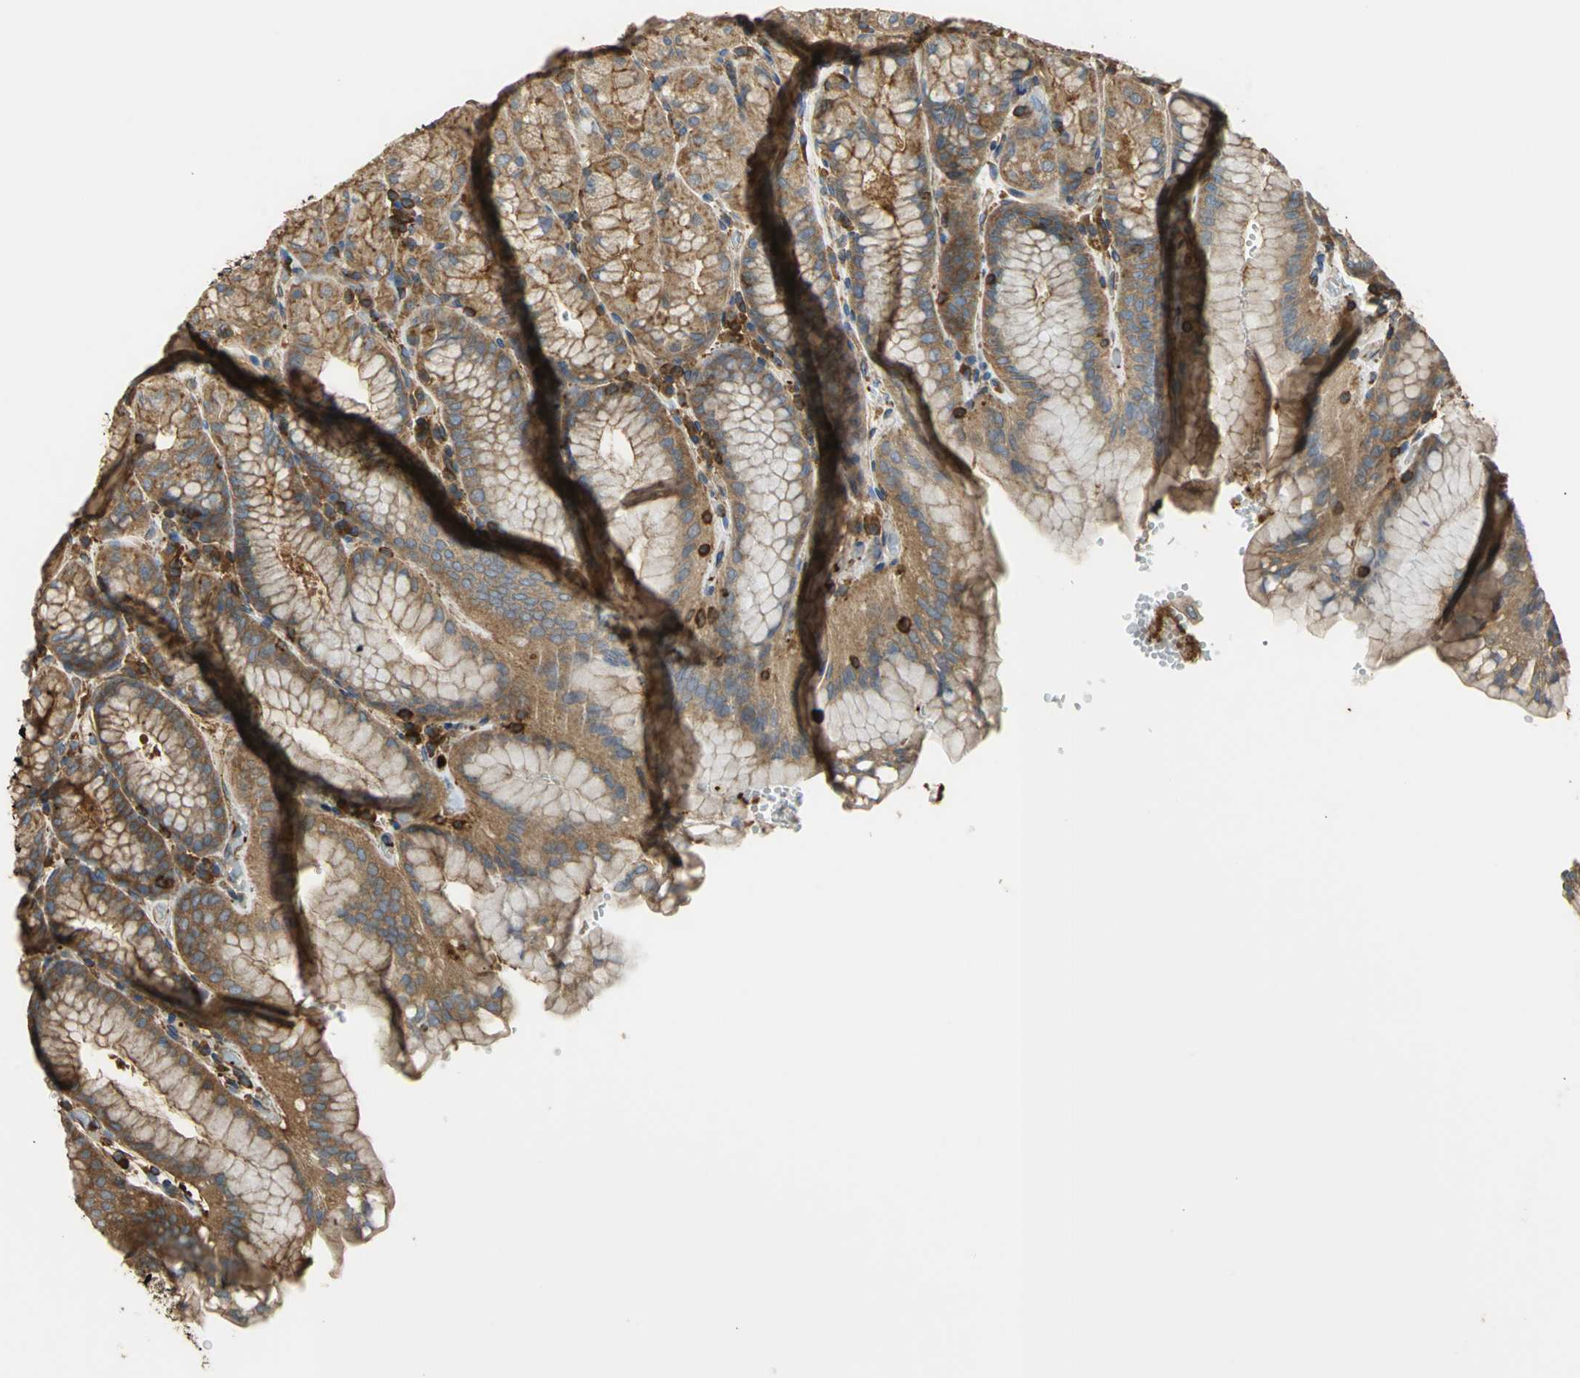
{"staining": {"intensity": "moderate", "quantity": ">75%", "location": "cytoplasmic/membranous"}, "tissue": "stomach", "cell_type": "Glandular cells", "image_type": "normal", "snomed": [{"axis": "morphology", "description": "Normal tissue, NOS"}, {"axis": "topography", "description": "Stomach, upper"}, {"axis": "topography", "description": "Stomach"}], "caption": "This image demonstrates immunohistochemistry (IHC) staining of benign human stomach, with medium moderate cytoplasmic/membranous positivity in about >75% of glandular cells.", "gene": "TLN1", "patient": {"sex": "male", "age": 76}}